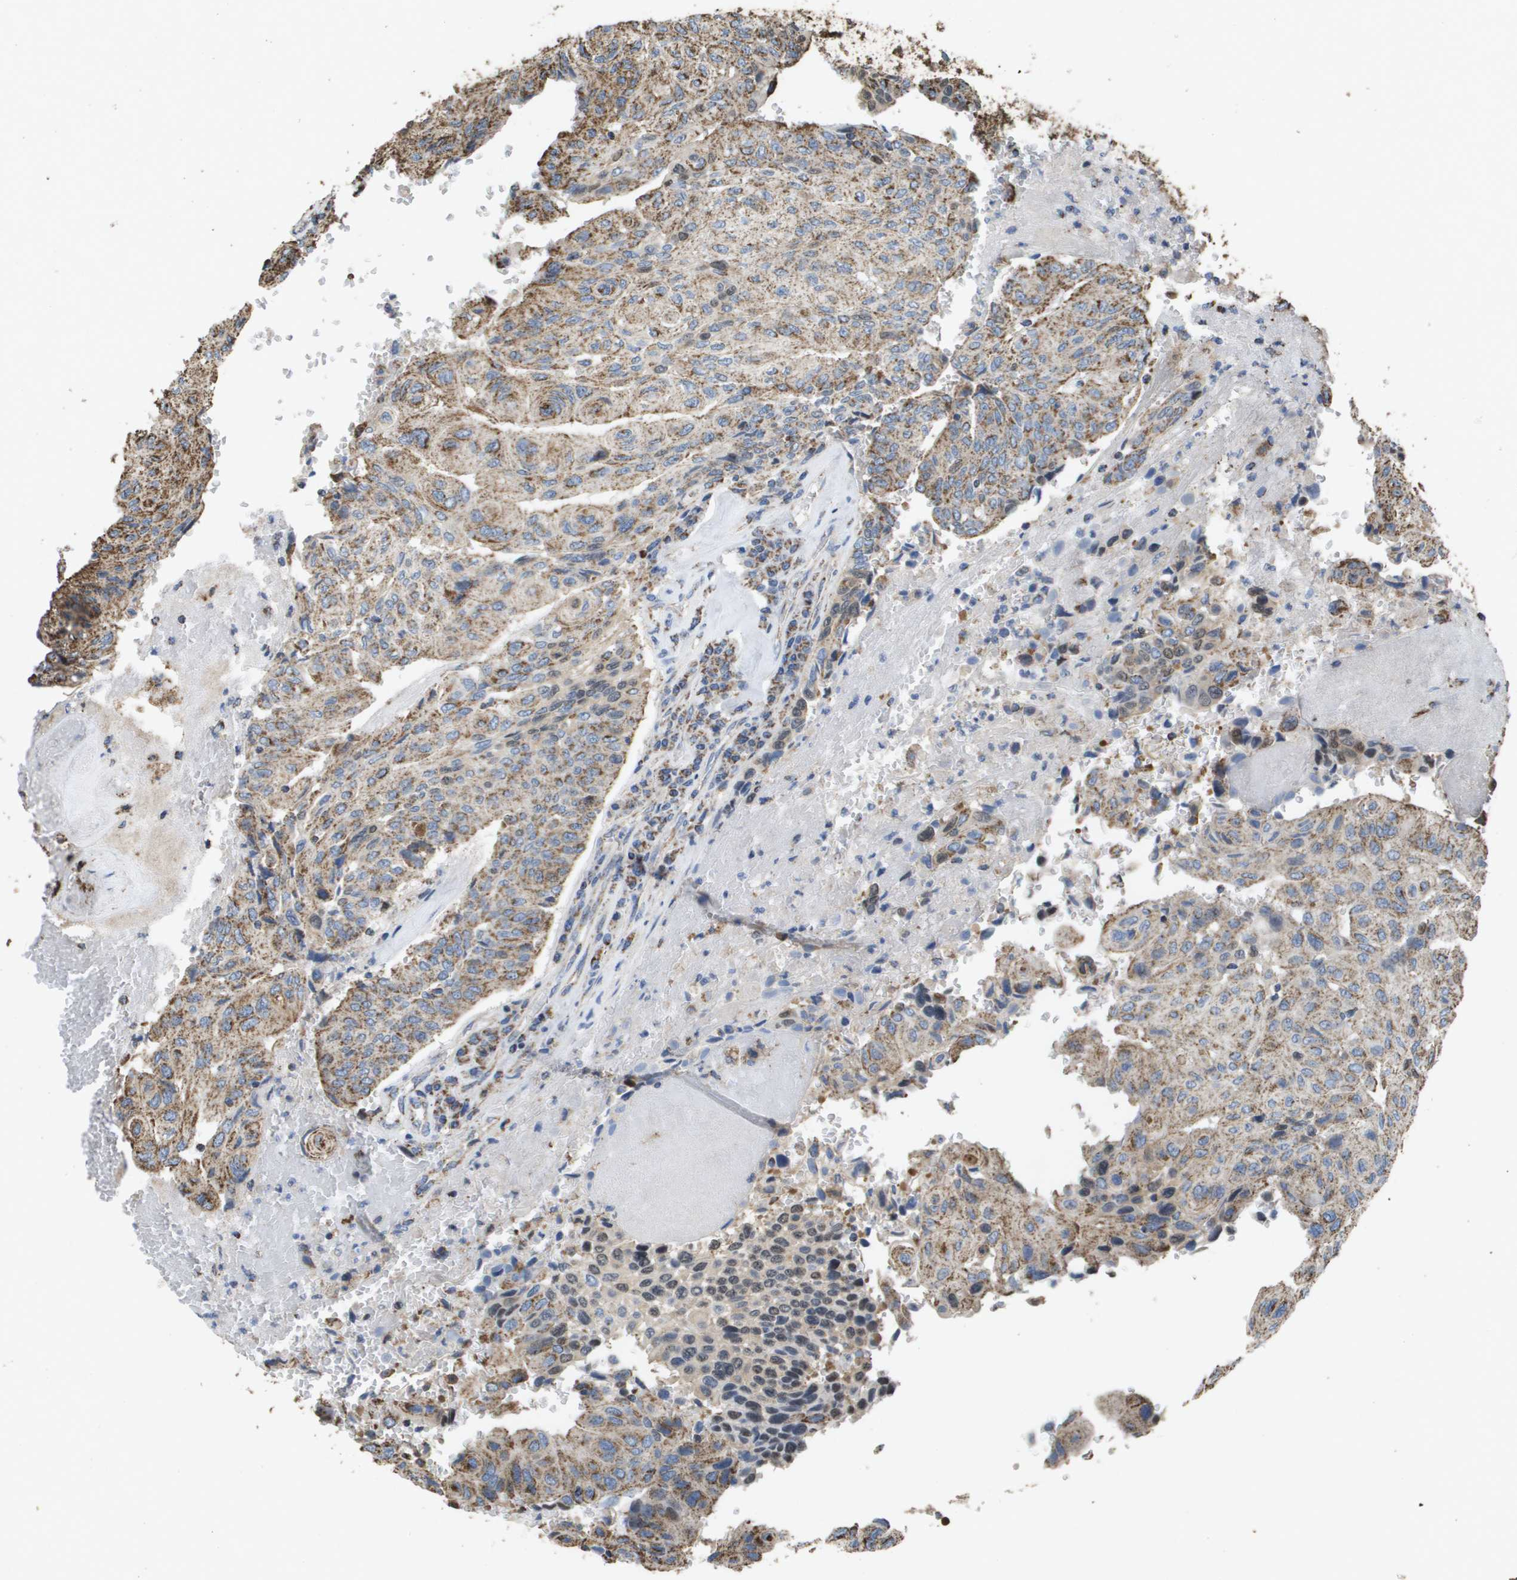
{"staining": {"intensity": "moderate", "quantity": ">75%", "location": "cytoplasmic/membranous,nuclear"}, "tissue": "urothelial cancer", "cell_type": "Tumor cells", "image_type": "cancer", "snomed": [{"axis": "morphology", "description": "Urothelial carcinoma, High grade"}, {"axis": "topography", "description": "Urinary bladder"}], "caption": "Tumor cells reveal medium levels of moderate cytoplasmic/membranous and nuclear expression in approximately >75% of cells in urothelial cancer. (Stains: DAB (3,3'-diaminobenzidine) in brown, nuclei in blue, Microscopy: brightfield microscopy at high magnification).", "gene": "HSPE1", "patient": {"sex": "male", "age": 66}}